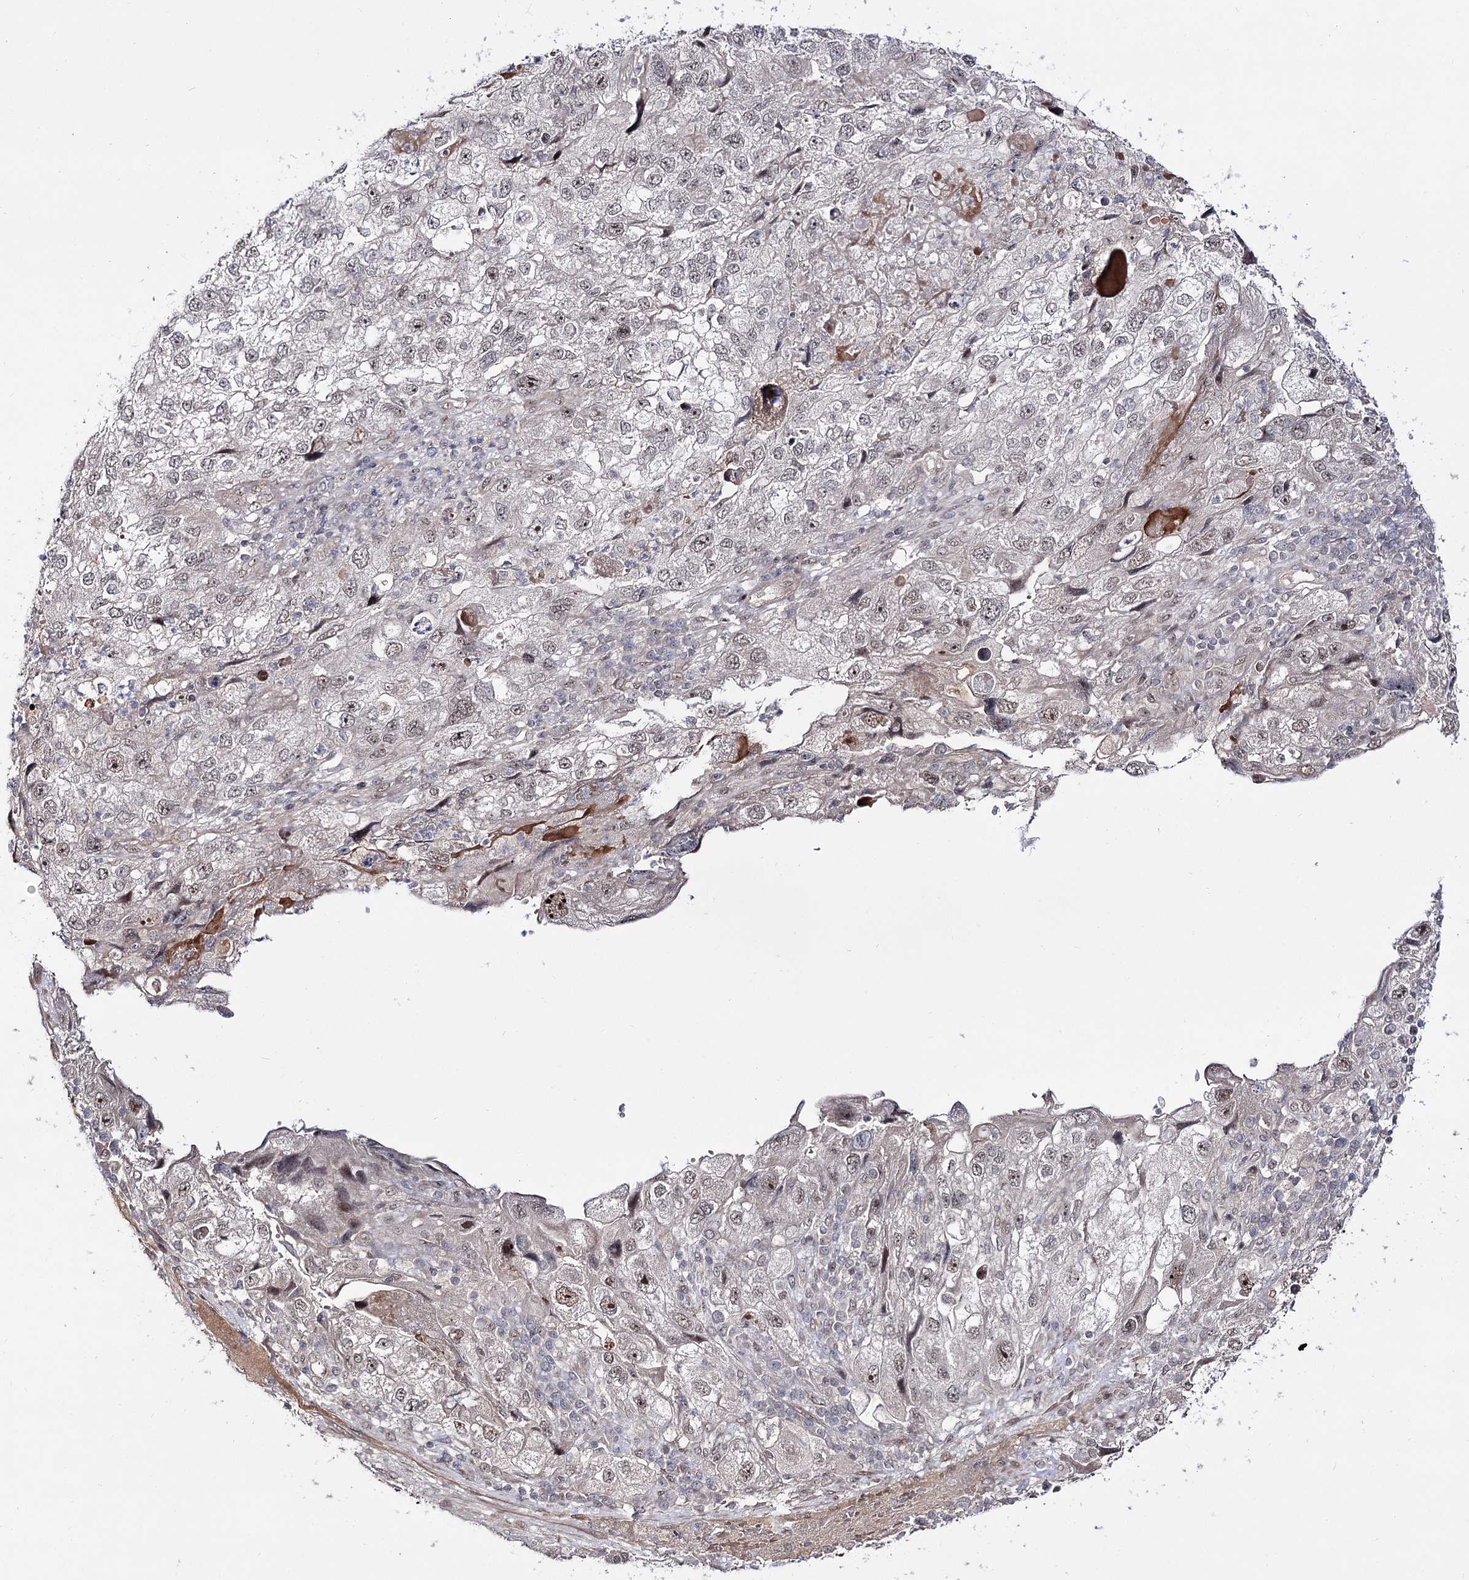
{"staining": {"intensity": "weak", "quantity": "25%-75%", "location": "nuclear"}, "tissue": "endometrial cancer", "cell_type": "Tumor cells", "image_type": "cancer", "snomed": [{"axis": "morphology", "description": "Adenocarcinoma, NOS"}, {"axis": "topography", "description": "Endometrium"}], "caption": "Endometrial adenocarcinoma was stained to show a protein in brown. There is low levels of weak nuclear staining in about 25%-75% of tumor cells.", "gene": "RRP9", "patient": {"sex": "female", "age": 49}}